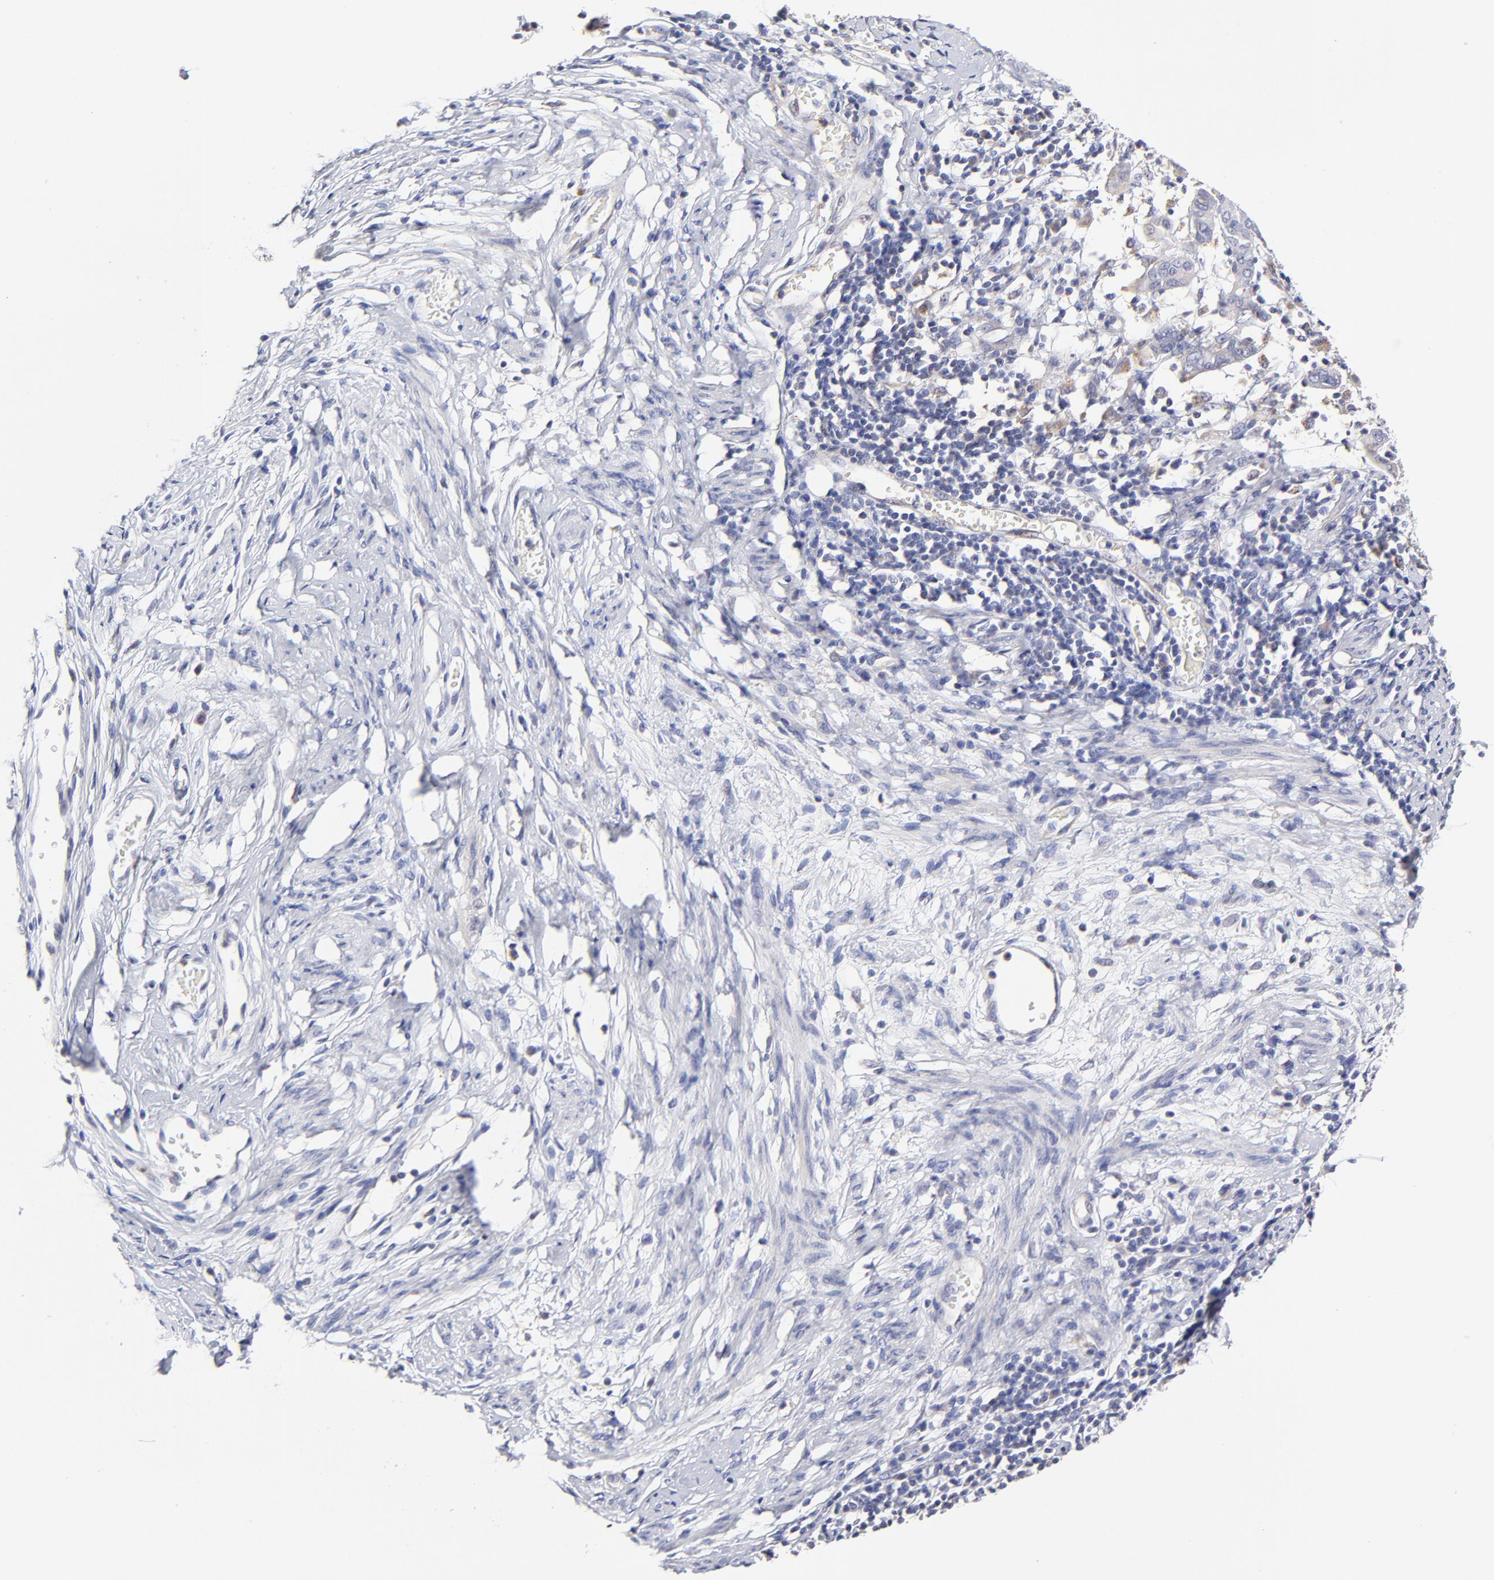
{"staining": {"intensity": "weak", "quantity": "25%-75%", "location": "cytoplasmic/membranous"}, "tissue": "cervical cancer", "cell_type": "Tumor cells", "image_type": "cancer", "snomed": [{"axis": "morphology", "description": "Normal tissue, NOS"}, {"axis": "morphology", "description": "Squamous cell carcinoma, NOS"}, {"axis": "topography", "description": "Cervix"}], "caption": "Tumor cells exhibit weak cytoplasmic/membranous staining in approximately 25%-75% of cells in cervical cancer. The staining was performed using DAB (3,3'-diaminobenzidine) to visualize the protein expression in brown, while the nuclei were stained in blue with hematoxylin (Magnification: 20x).", "gene": "GCSAM", "patient": {"sex": "female", "age": 67}}